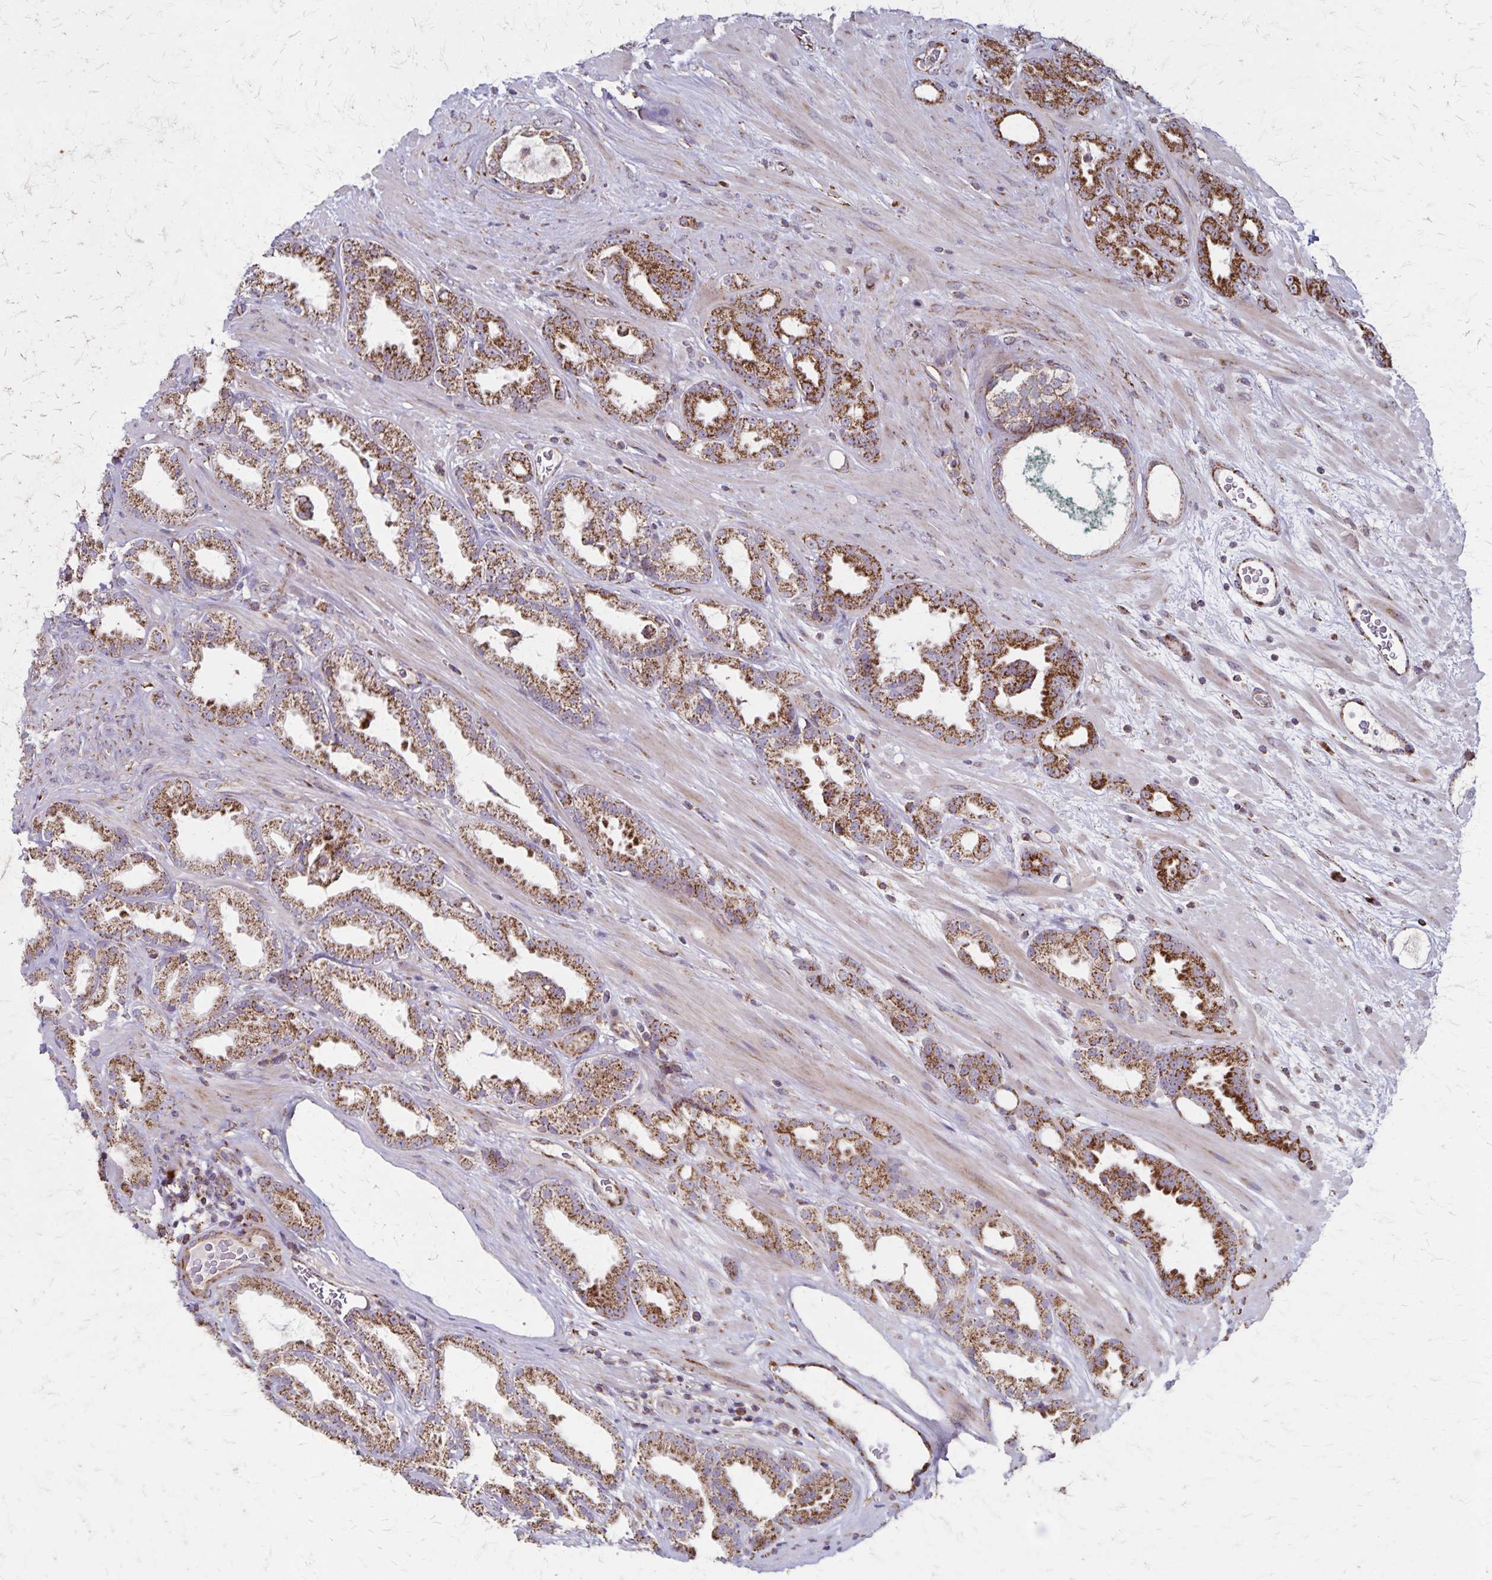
{"staining": {"intensity": "moderate", "quantity": ">75%", "location": "cytoplasmic/membranous"}, "tissue": "prostate cancer", "cell_type": "Tumor cells", "image_type": "cancer", "snomed": [{"axis": "morphology", "description": "Adenocarcinoma, Low grade"}, {"axis": "topography", "description": "Prostate"}], "caption": "Protein expression analysis of prostate low-grade adenocarcinoma shows moderate cytoplasmic/membranous expression in approximately >75% of tumor cells.", "gene": "NFS1", "patient": {"sex": "male", "age": 61}}